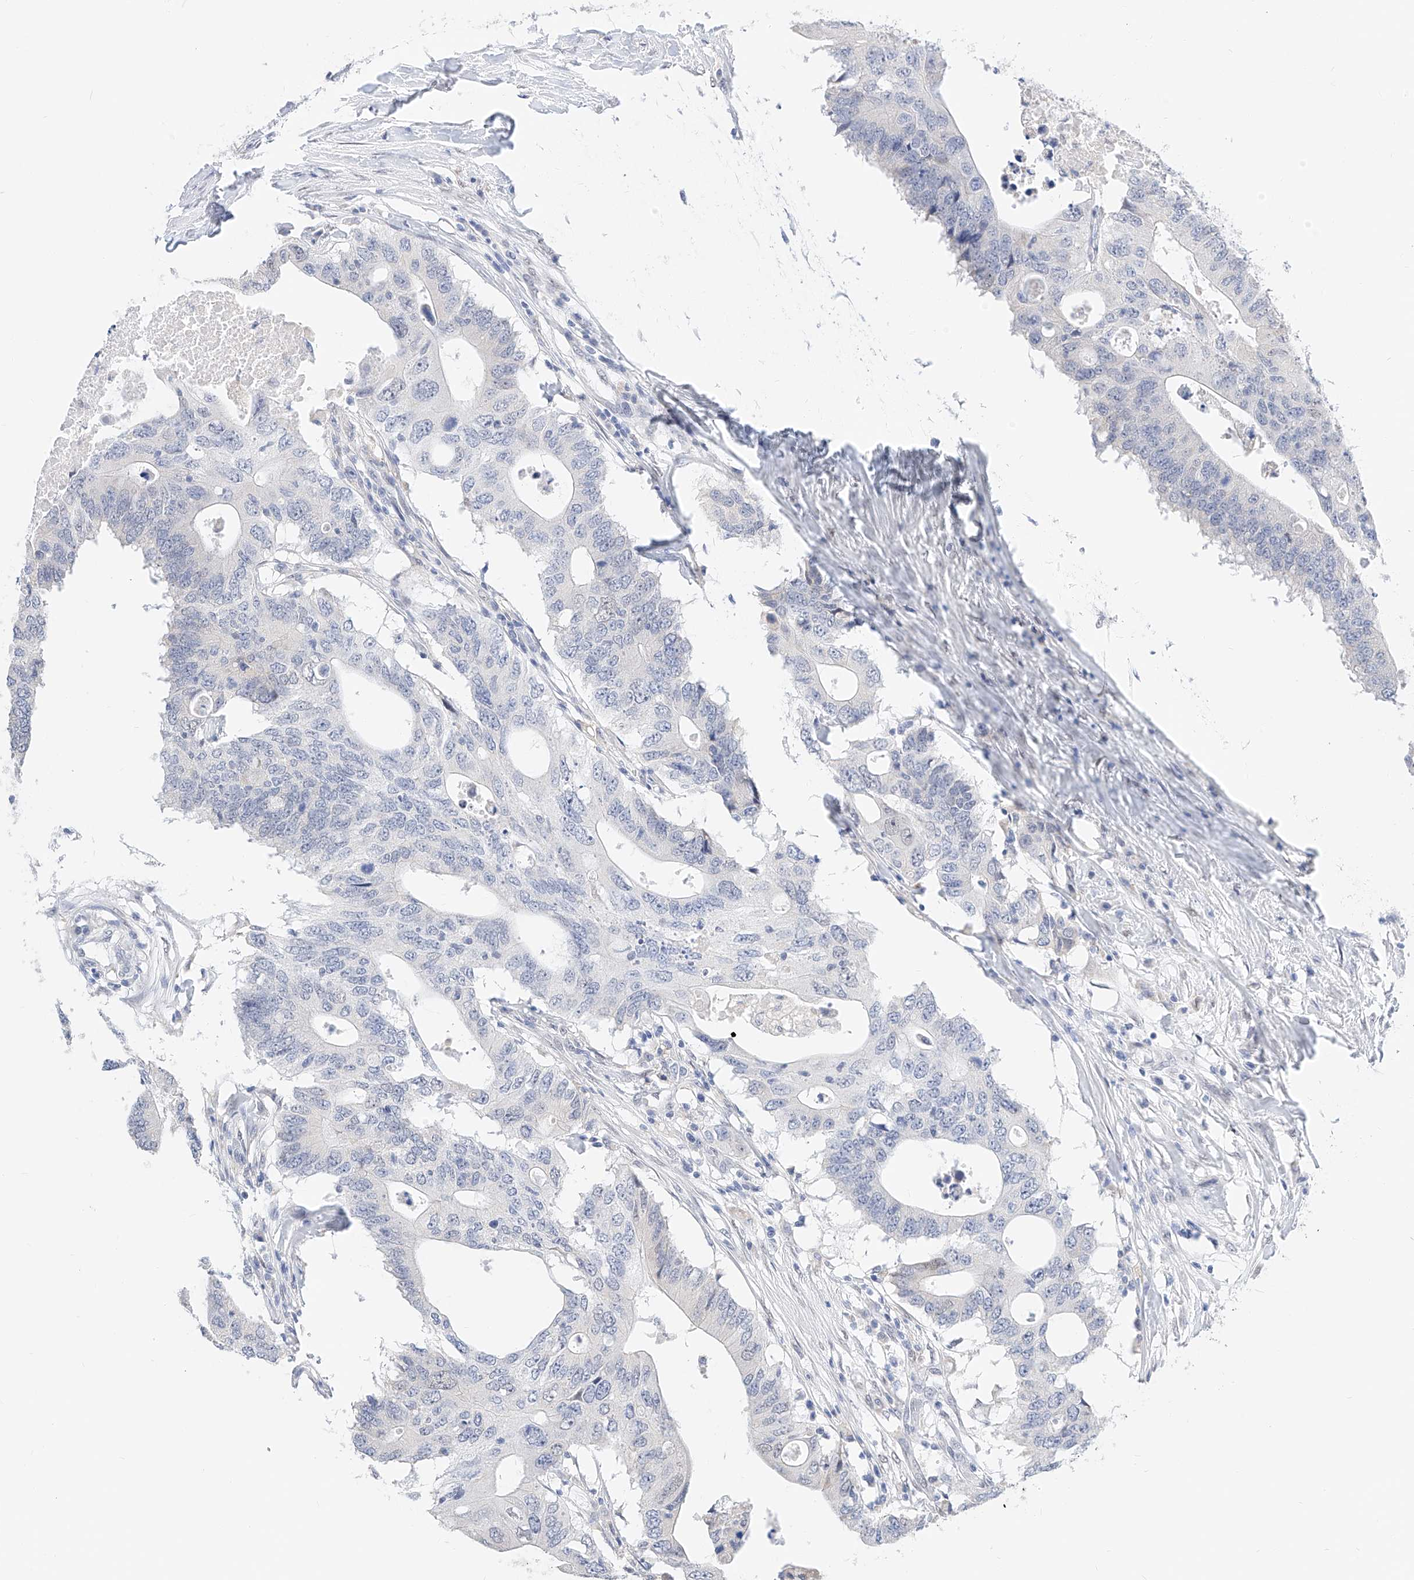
{"staining": {"intensity": "negative", "quantity": "none", "location": "none"}, "tissue": "colorectal cancer", "cell_type": "Tumor cells", "image_type": "cancer", "snomed": [{"axis": "morphology", "description": "Adenocarcinoma, NOS"}, {"axis": "topography", "description": "Colon"}], "caption": "IHC of adenocarcinoma (colorectal) displays no positivity in tumor cells.", "gene": "KCNJ1", "patient": {"sex": "male", "age": 71}}